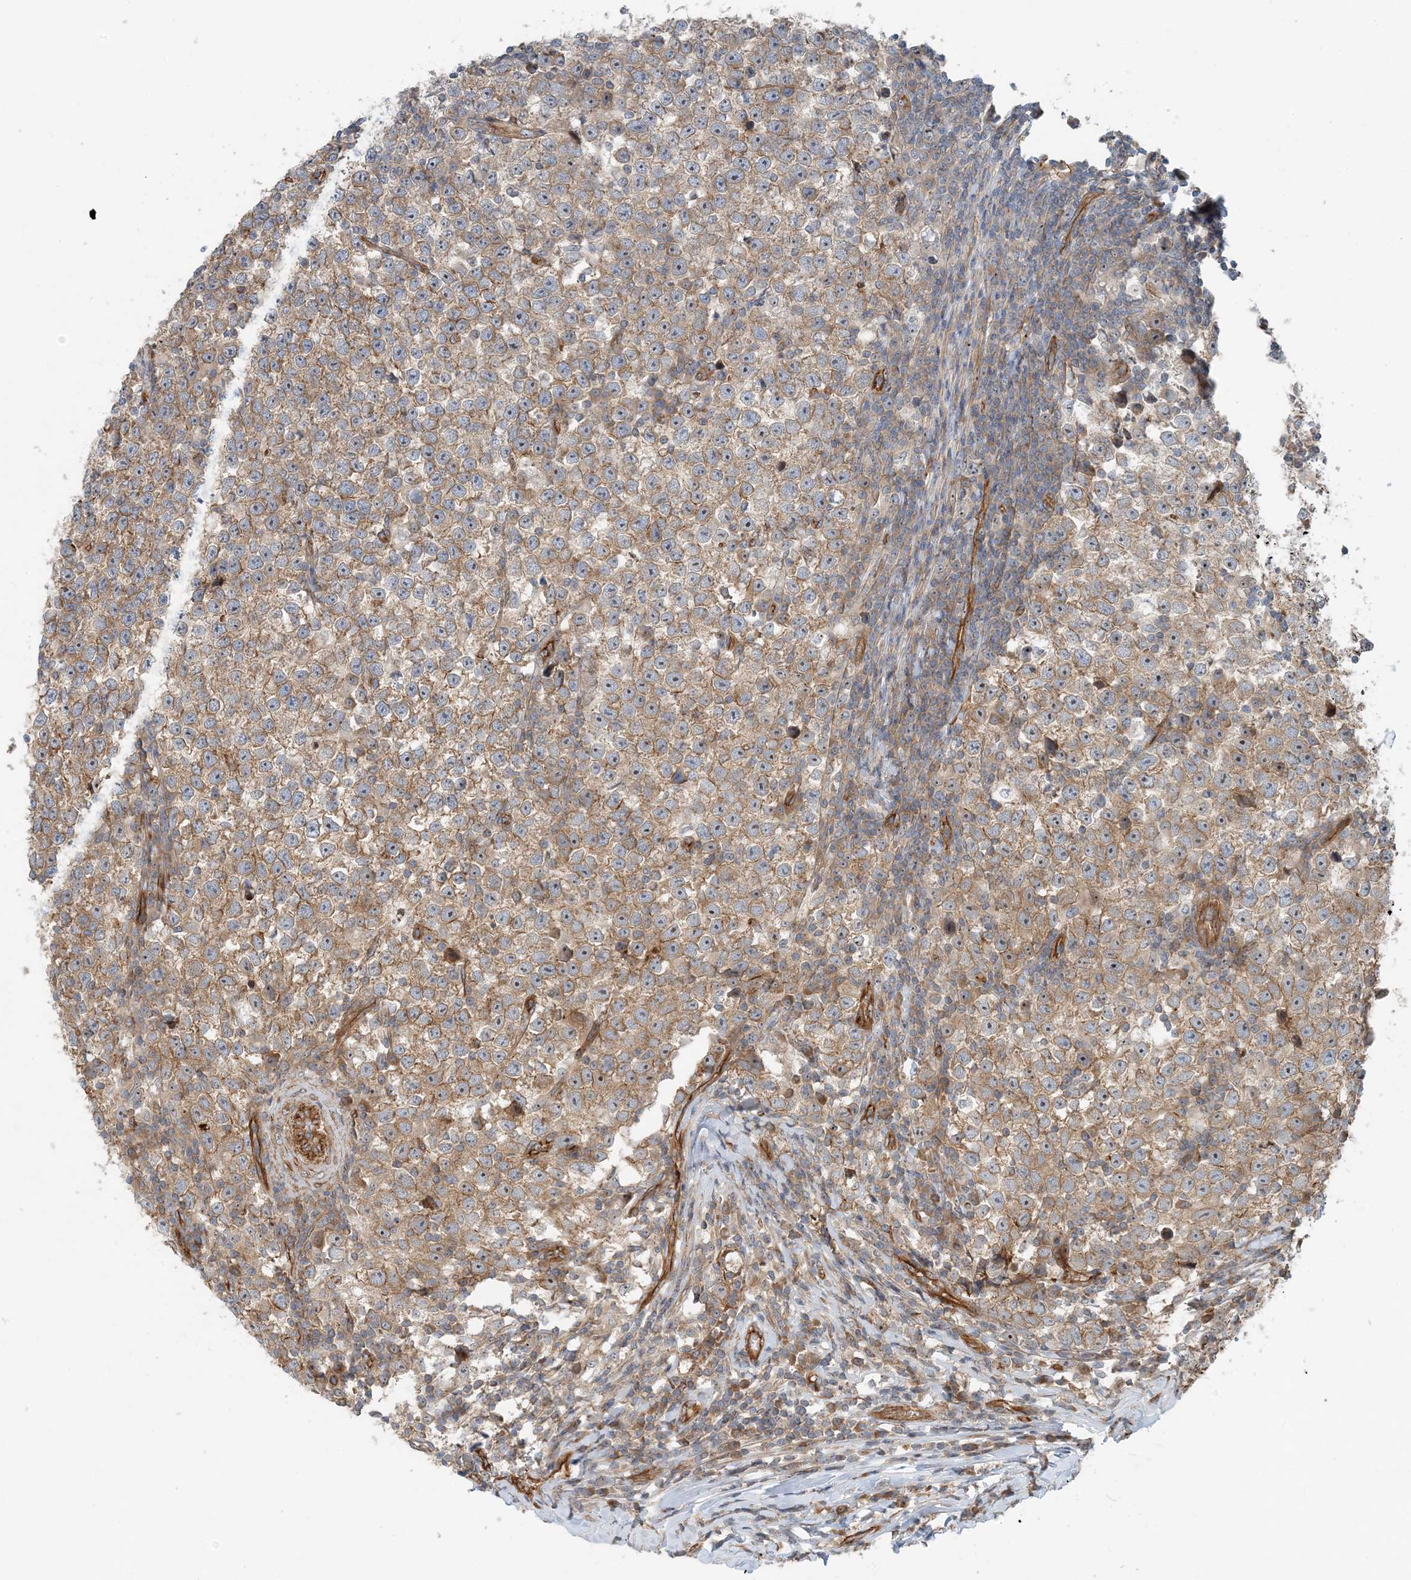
{"staining": {"intensity": "moderate", "quantity": ">75%", "location": "cytoplasmic/membranous"}, "tissue": "testis cancer", "cell_type": "Tumor cells", "image_type": "cancer", "snomed": [{"axis": "morphology", "description": "Normal tissue, NOS"}, {"axis": "morphology", "description": "Seminoma, NOS"}, {"axis": "topography", "description": "Testis"}], "caption": "Brown immunohistochemical staining in seminoma (testis) demonstrates moderate cytoplasmic/membranous staining in about >75% of tumor cells. (Brightfield microscopy of DAB IHC at high magnification).", "gene": "MYL5", "patient": {"sex": "male", "age": 43}}